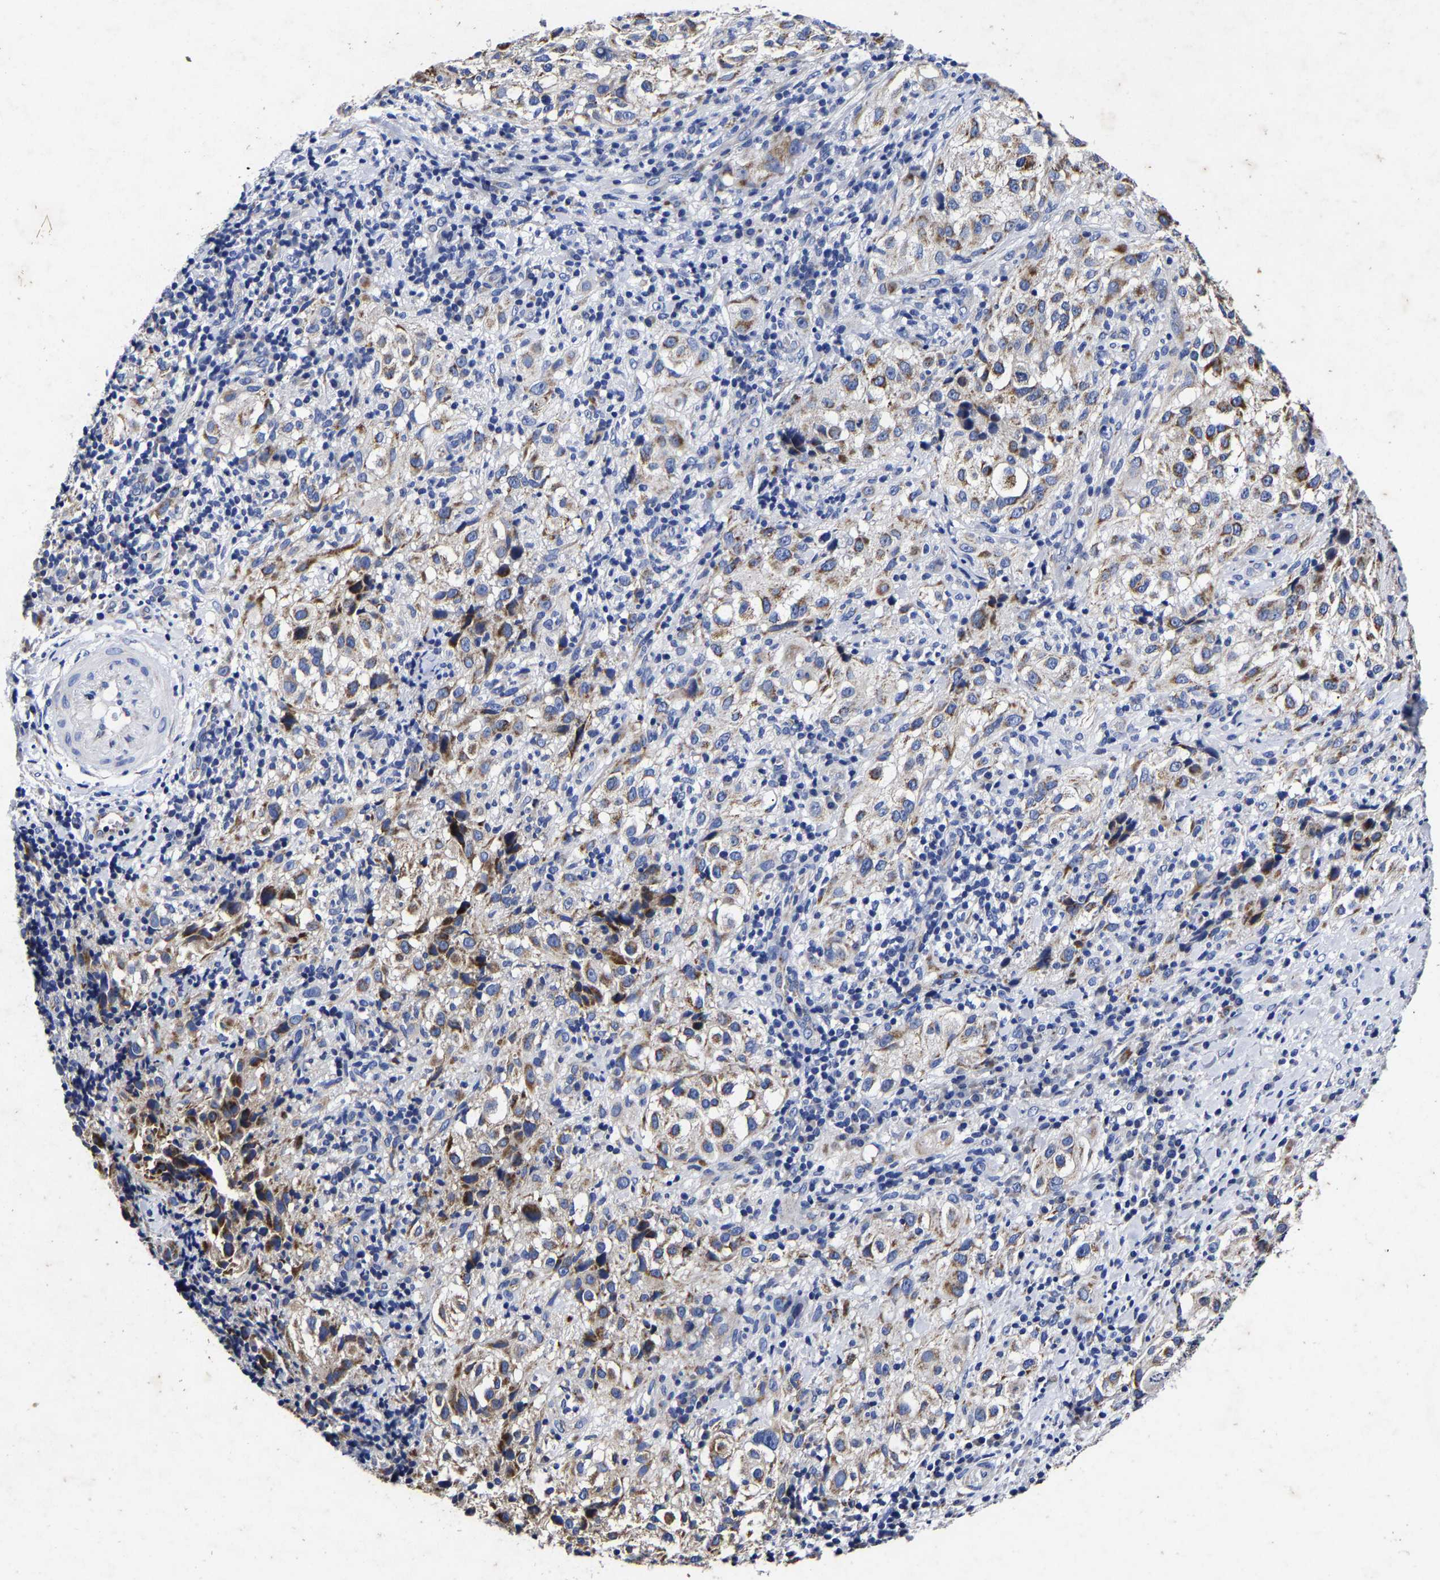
{"staining": {"intensity": "weak", "quantity": "25%-75%", "location": "cytoplasmic/membranous"}, "tissue": "melanoma", "cell_type": "Tumor cells", "image_type": "cancer", "snomed": [{"axis": "morphology", "description": "Necrosis, NOS"}, {"axis": "morphology", "description": "Malignant melanoma, NOS"}, {"axis": "topography", "description": "Skin"}], "caption": "Melanoma stained with immunohistochemistry (IHC) reveals weak cytoplasmic/membranous positivity in approximately 25%-75% of tumor cells.", "gene": "AASS", "patient": {"sex": "female", "age": 87}}